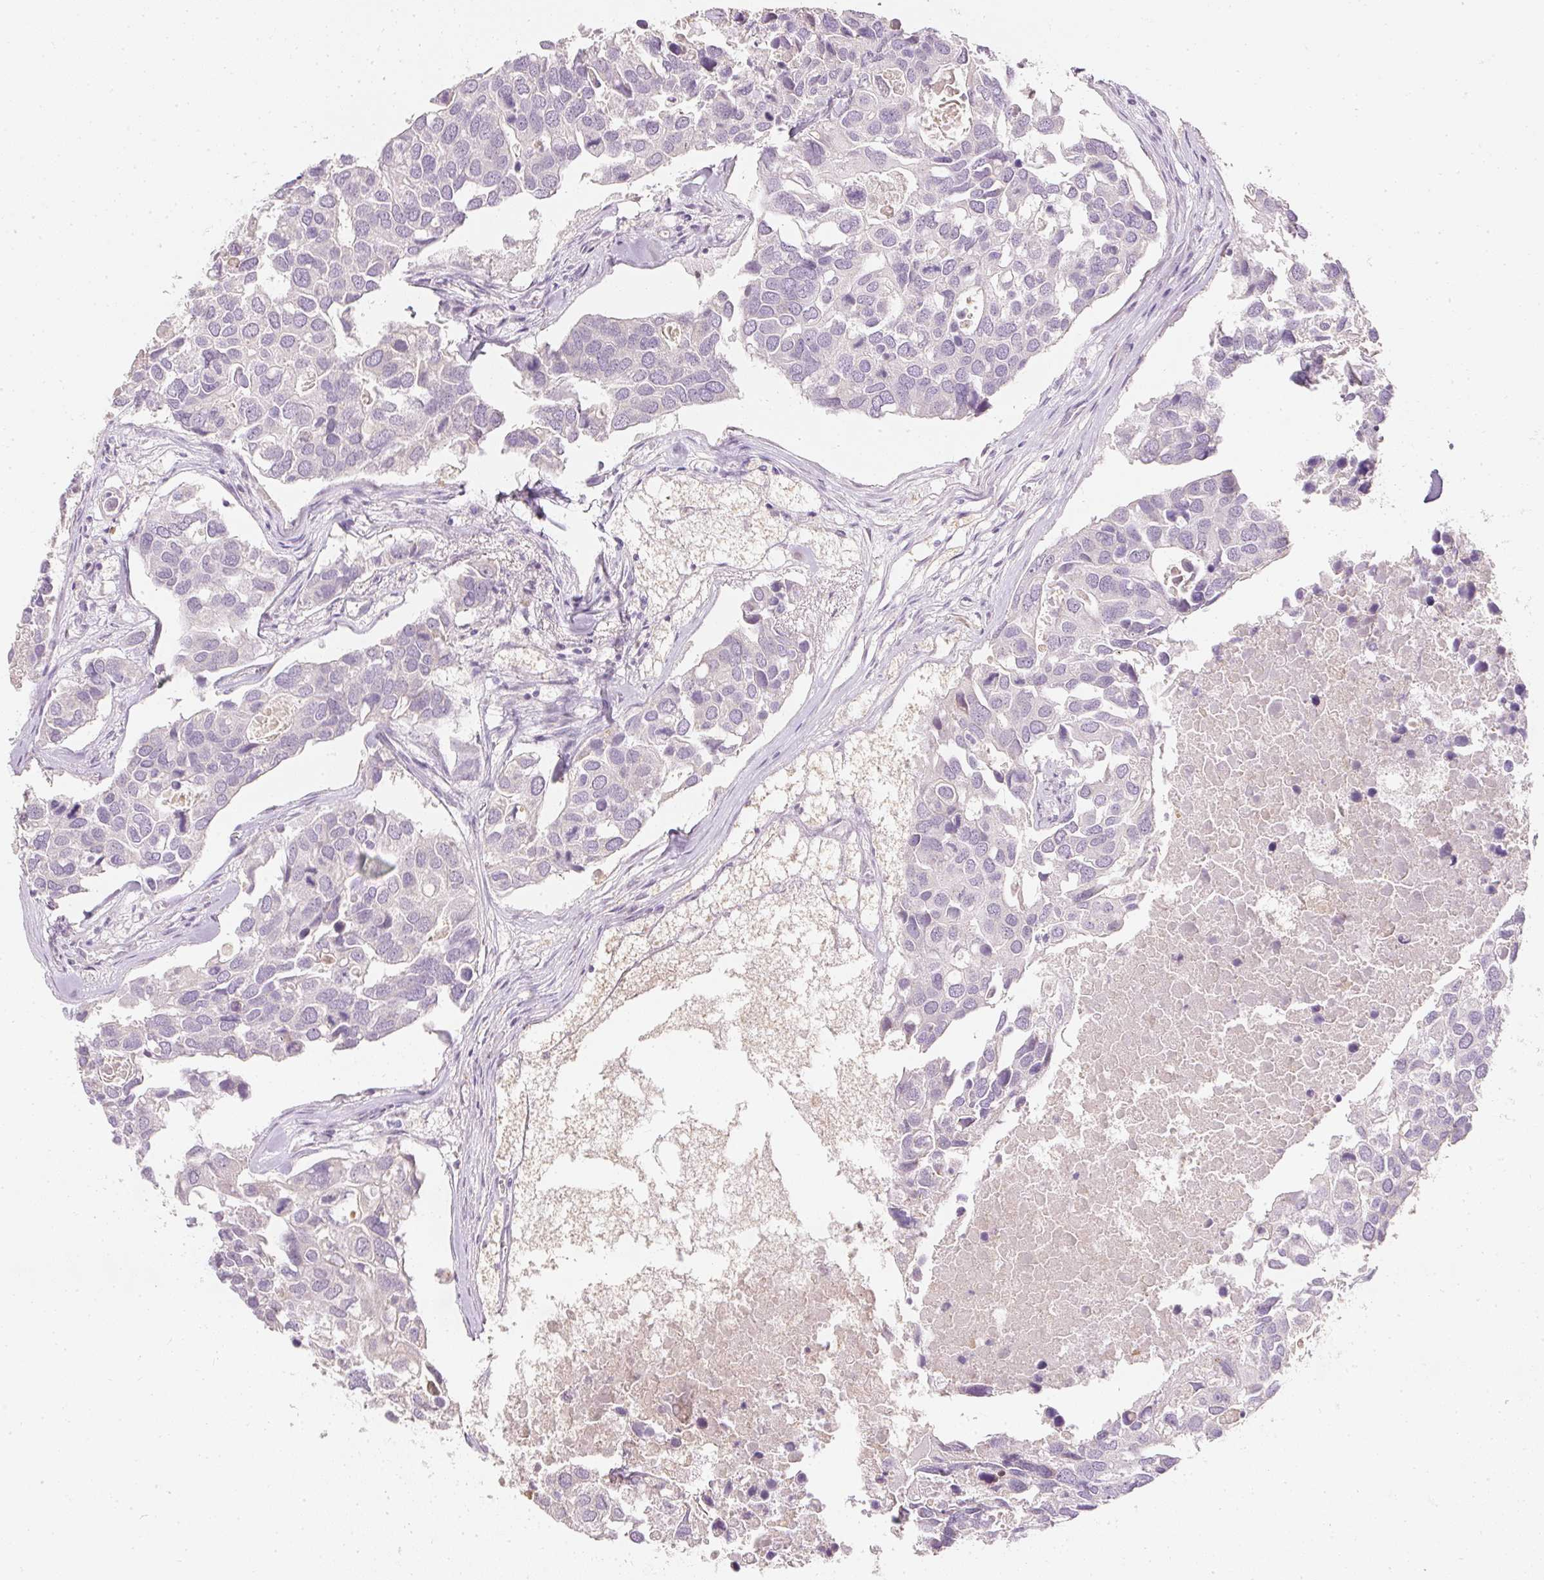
{"staining": {"intensity": "negative", "quantity": "none", "location": "none"}, "tissue": "breast cancer", "cell_type": "Tumor cells", "image_type": "cancer", "snomed": [{"axis": "morphology", "description": "Duct carcinoma"}, {"axis": "topography", "description": "Breast"}], "caption": "Image shows no protein staining in tumor cells of breast cancer (infiltrating ductal carcinoma) tissue.", "gene": "ELAVL3", "patient": {"sex": "female", "age": 83}}